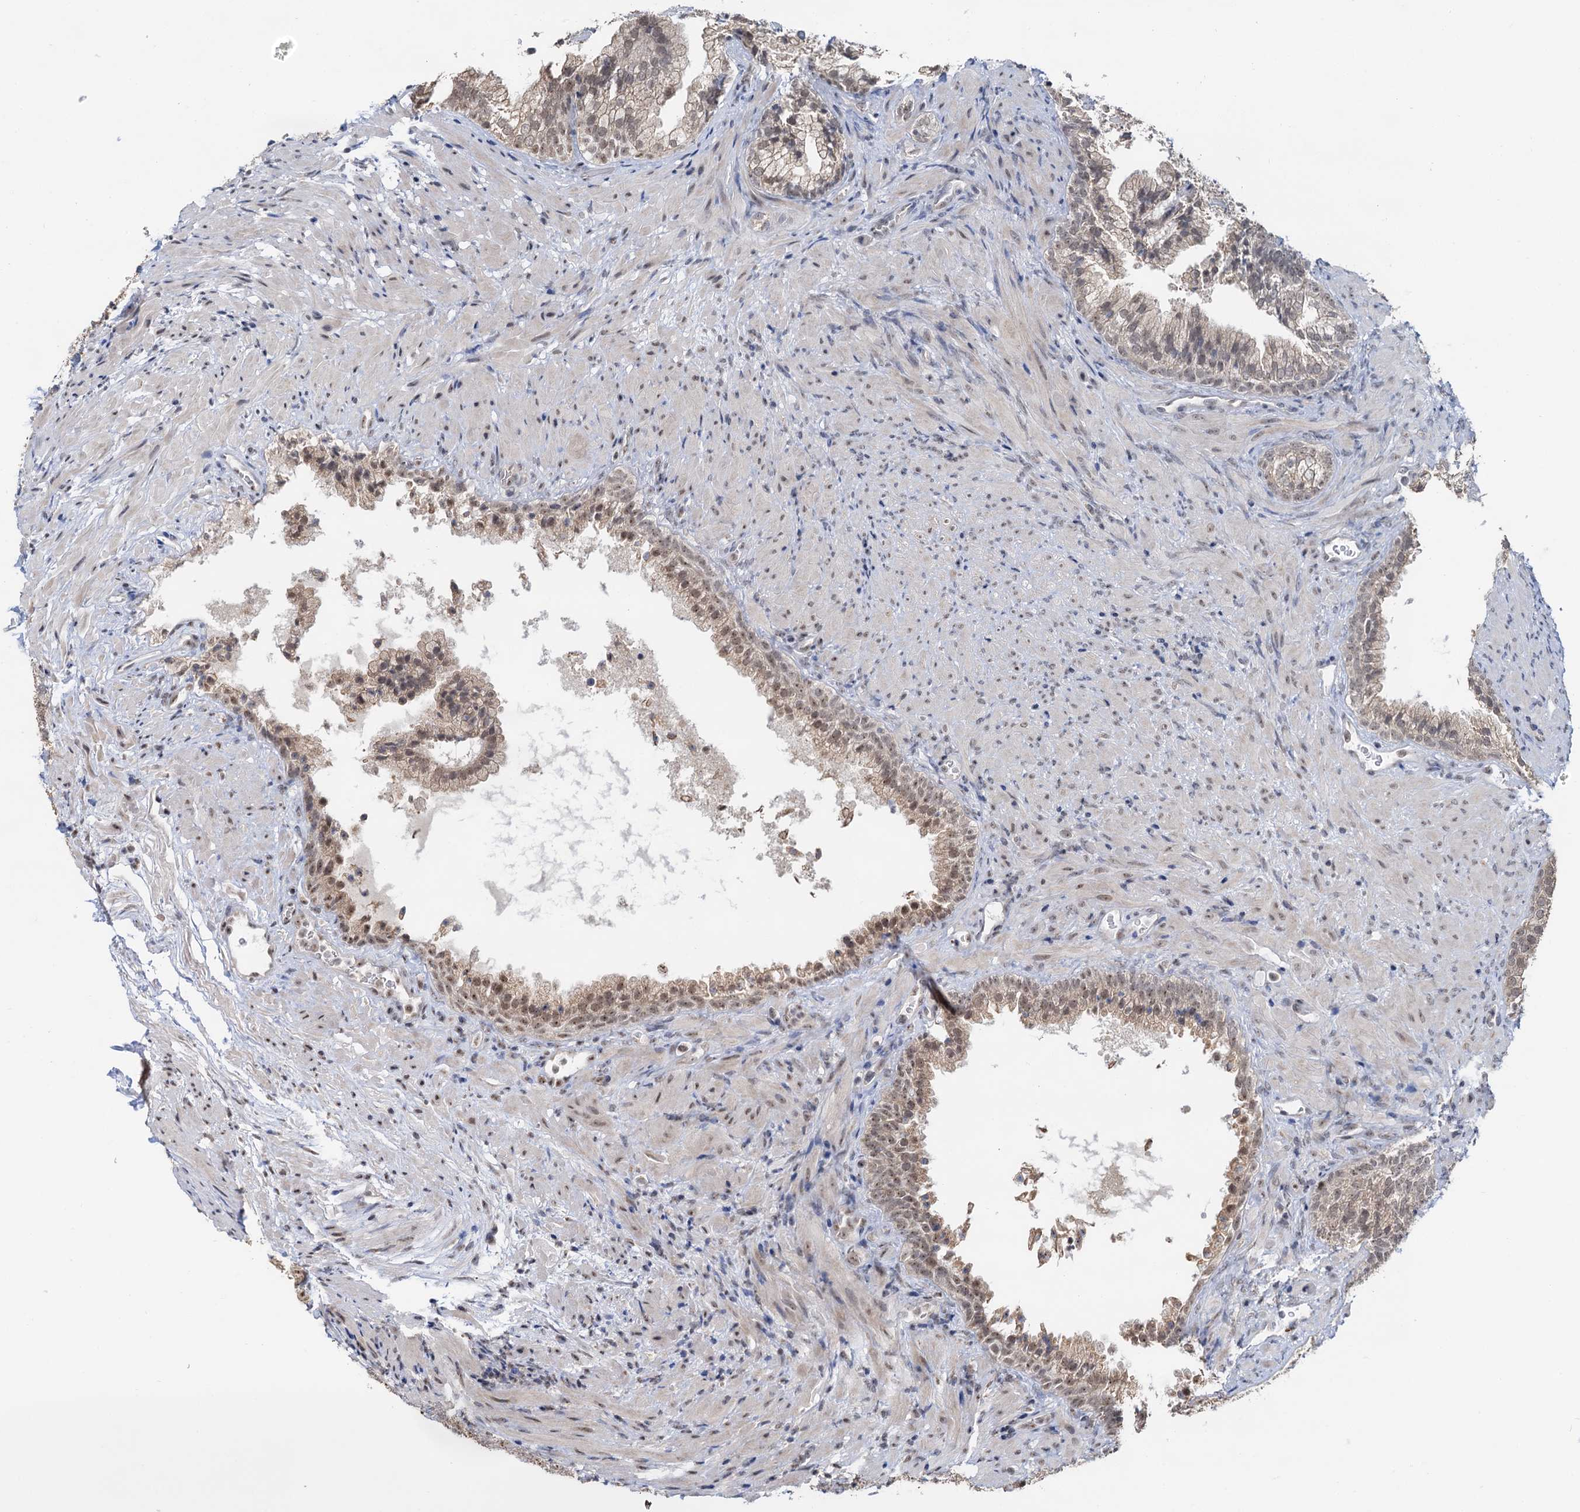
{"staining": {"intensity": "moderate", "quantity": ">75%", "location": "cytoplasmic/membranous,nuclear"}, "tissue": "prostate", "cell_type": "Glandular cells", "image_type": "normal", "snomed": [{"axis": "morphology", "description": "Normal tissue, NOS"}, {"axis": "topography", "description": "Prostate"}], "caption": "Immunohistochemical staining of benign prostate exhibits >75% levels of moderate cytoplasmic/membranous,nuclear protein positivity in about >75% of glandular cells.", "gene": "NAT10", "patient": {"sex": "male", "age": 76}}